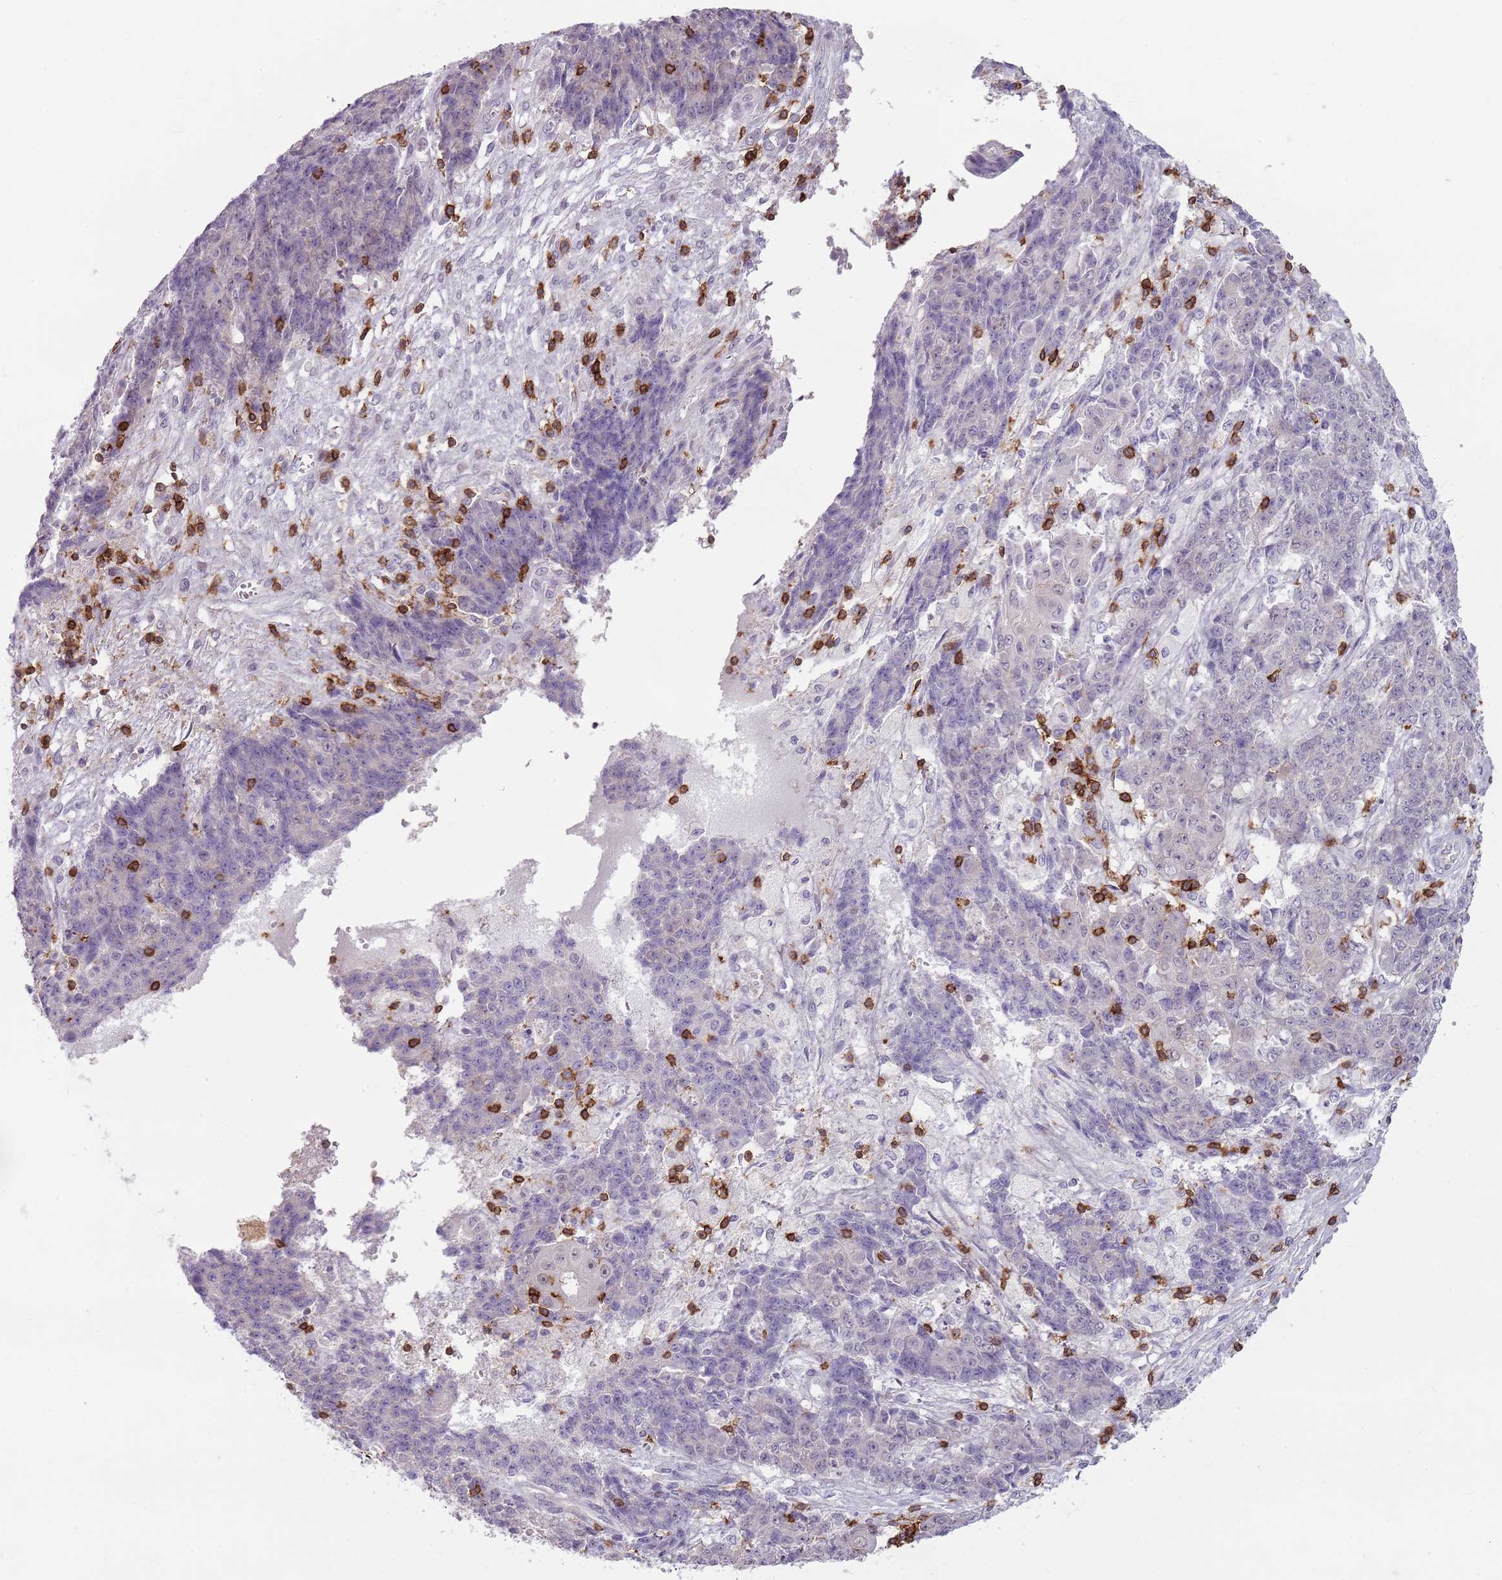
{"staining": {"intensity": "negative", "quantity": "none", "location": "none"}, "tissue": "ovarian cancer", "cell_type": "Tumor cells", "image_type": "cancer", "snomed": [{"axis": "morphology", "description": "Carcinoma, endometroid"}, {"axis": "topography", "description": "Ovary"}], "caption": "Tumor cells show no significant positivity in endometroid carcinoma (ovarian).", "gene": "ZNF583", "patient": {"sex": "female", "age": 42}}